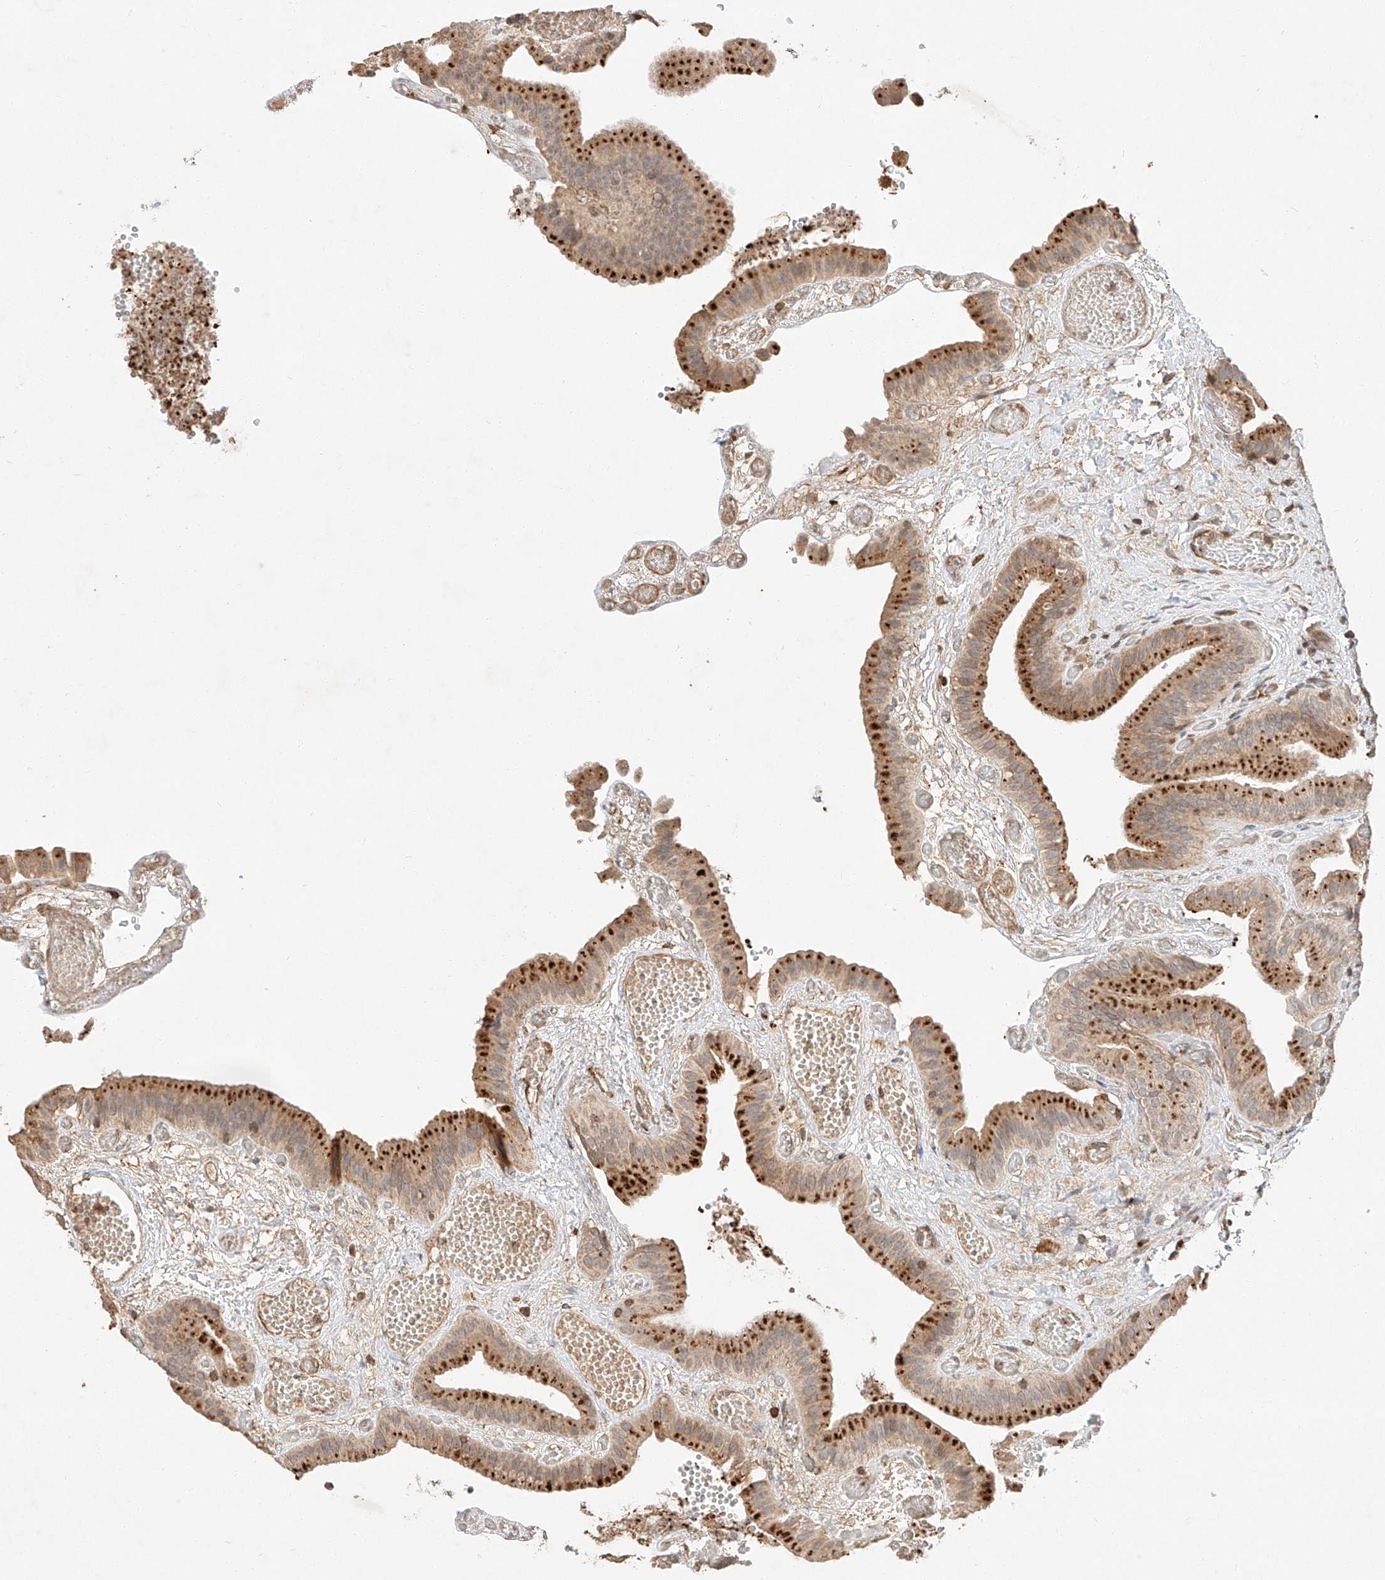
{"staining": {"intensity": "strong", "quantity": ">75%", "location": "cytoplasmic/membranous"}, "tissue": "gallbladder", "cell_type": "Glandular cells", "image_type": "normal", "snomed": [{"axis": "morphology", "description": "Normal tissue, NOS"}, {"axis": "topography", "description": "Gallbladder"}], "caption": "Glandular cells reveal strong cytoplasmic/membranous positivity in about >75% of cells in benign gallbladder. (Stains: DAB in brown, nuclei in blue, Microscopy: brightfield microscopy at high magnification).", "gene": "SUSD6", "patient": {"sex": "female", "age": 64}}